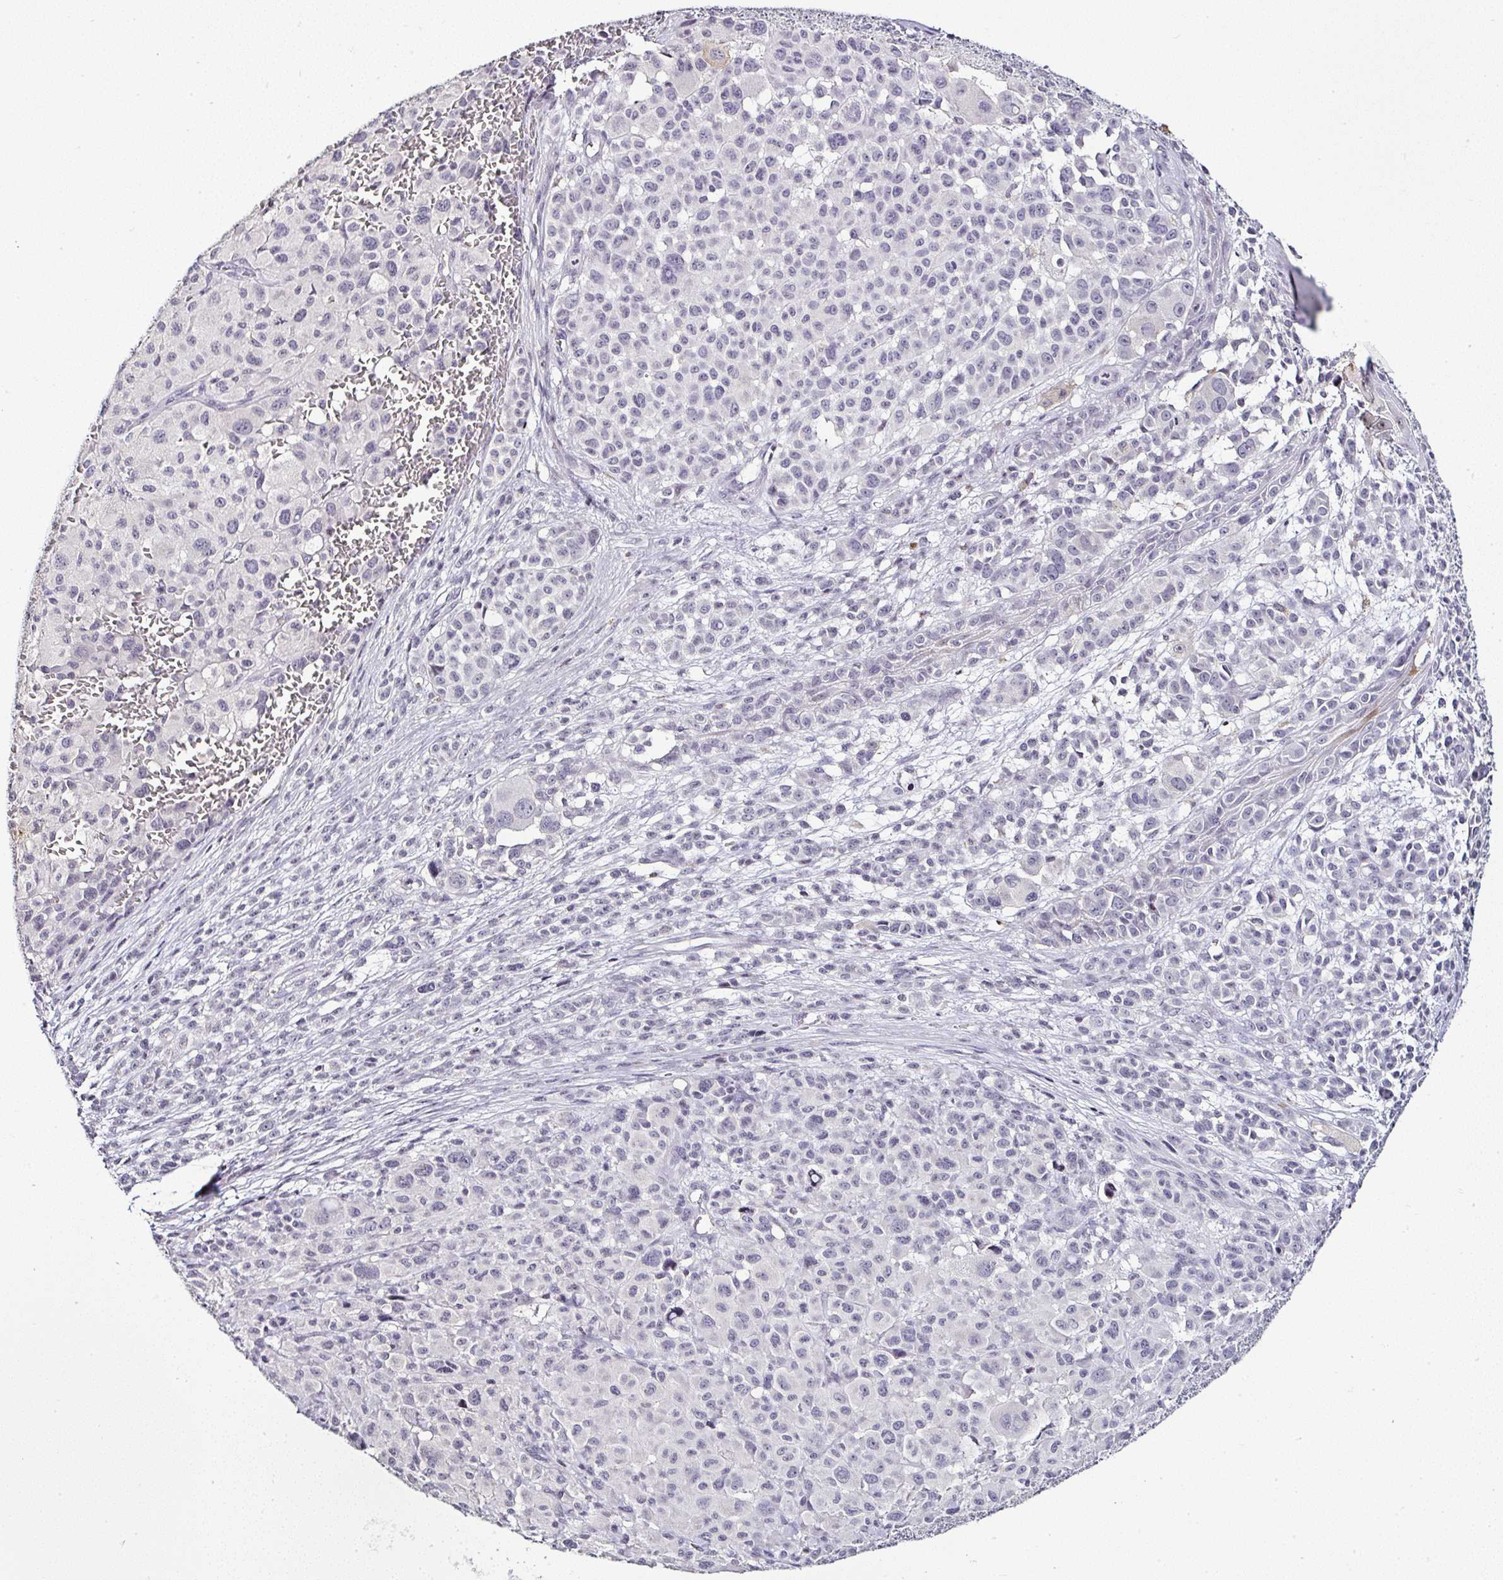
{"staining": {"intensity": "negative", "quantity": "none", "location": "none"}, "tissue": "melanoma", "cell_type": "Tumor cells", "image_type": "cancer", "snomed": [{"axis": "morphology", "description": "Malignant melanoma, NOS"}, {"axis": "topography", "description": "Skin"}], "caption": "A histopathology image of human melanoma is negative for staining in tumor cells. (Stains: DAB (3,3'-diaminobenzidine) IHC with hematoxylin counter stain, Microscopy: brightfield microscopy at high magnification).", "gene": "SERPINB3", "patient": {"sex": "female", "age": 74}}